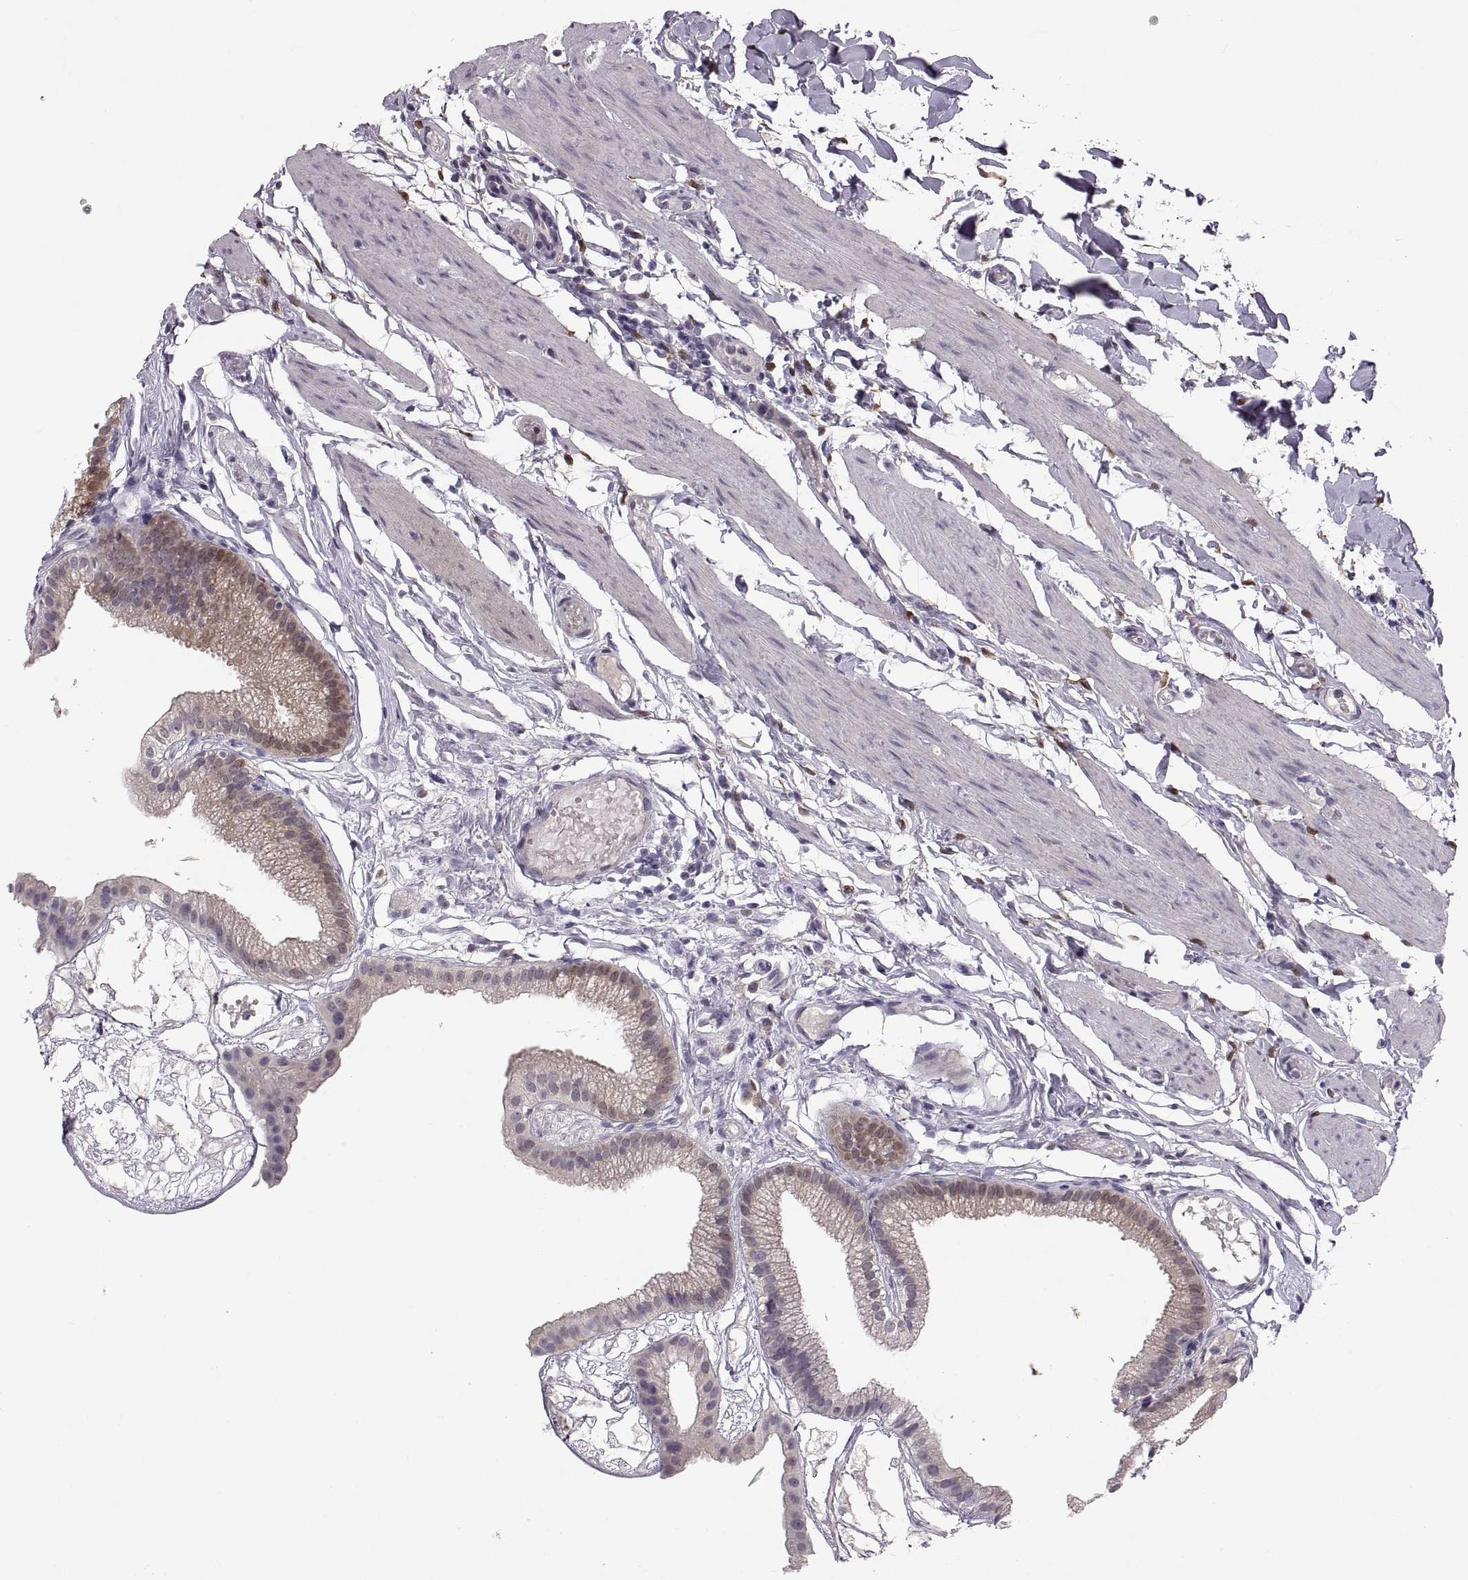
{"staining": {"intensity": "moderate", "quantity": "25%-75%", "location": "cytoplasmic/membranous"}, "tissue": "gallbladder", "cell_type": "Glandular cells", "image_type": "normal", "snomed": [{"axis": "morphology", "description": "Normal tissue, NOS"}, {"axis": "topography", "description": "Gallbladder"}], "caption": "A brown stain shows moderate cytoplasmic/membranous staining of a protein in glandular cells of normal human gallbladder. The staining was performed using DAB (3,3'-diaminobenzidine), with brown indicating positive protein expression. Nuclei are stained blue with hematoxylin.", "gene": "ADH6", "patient": {"sex": "female", "age": 45}}